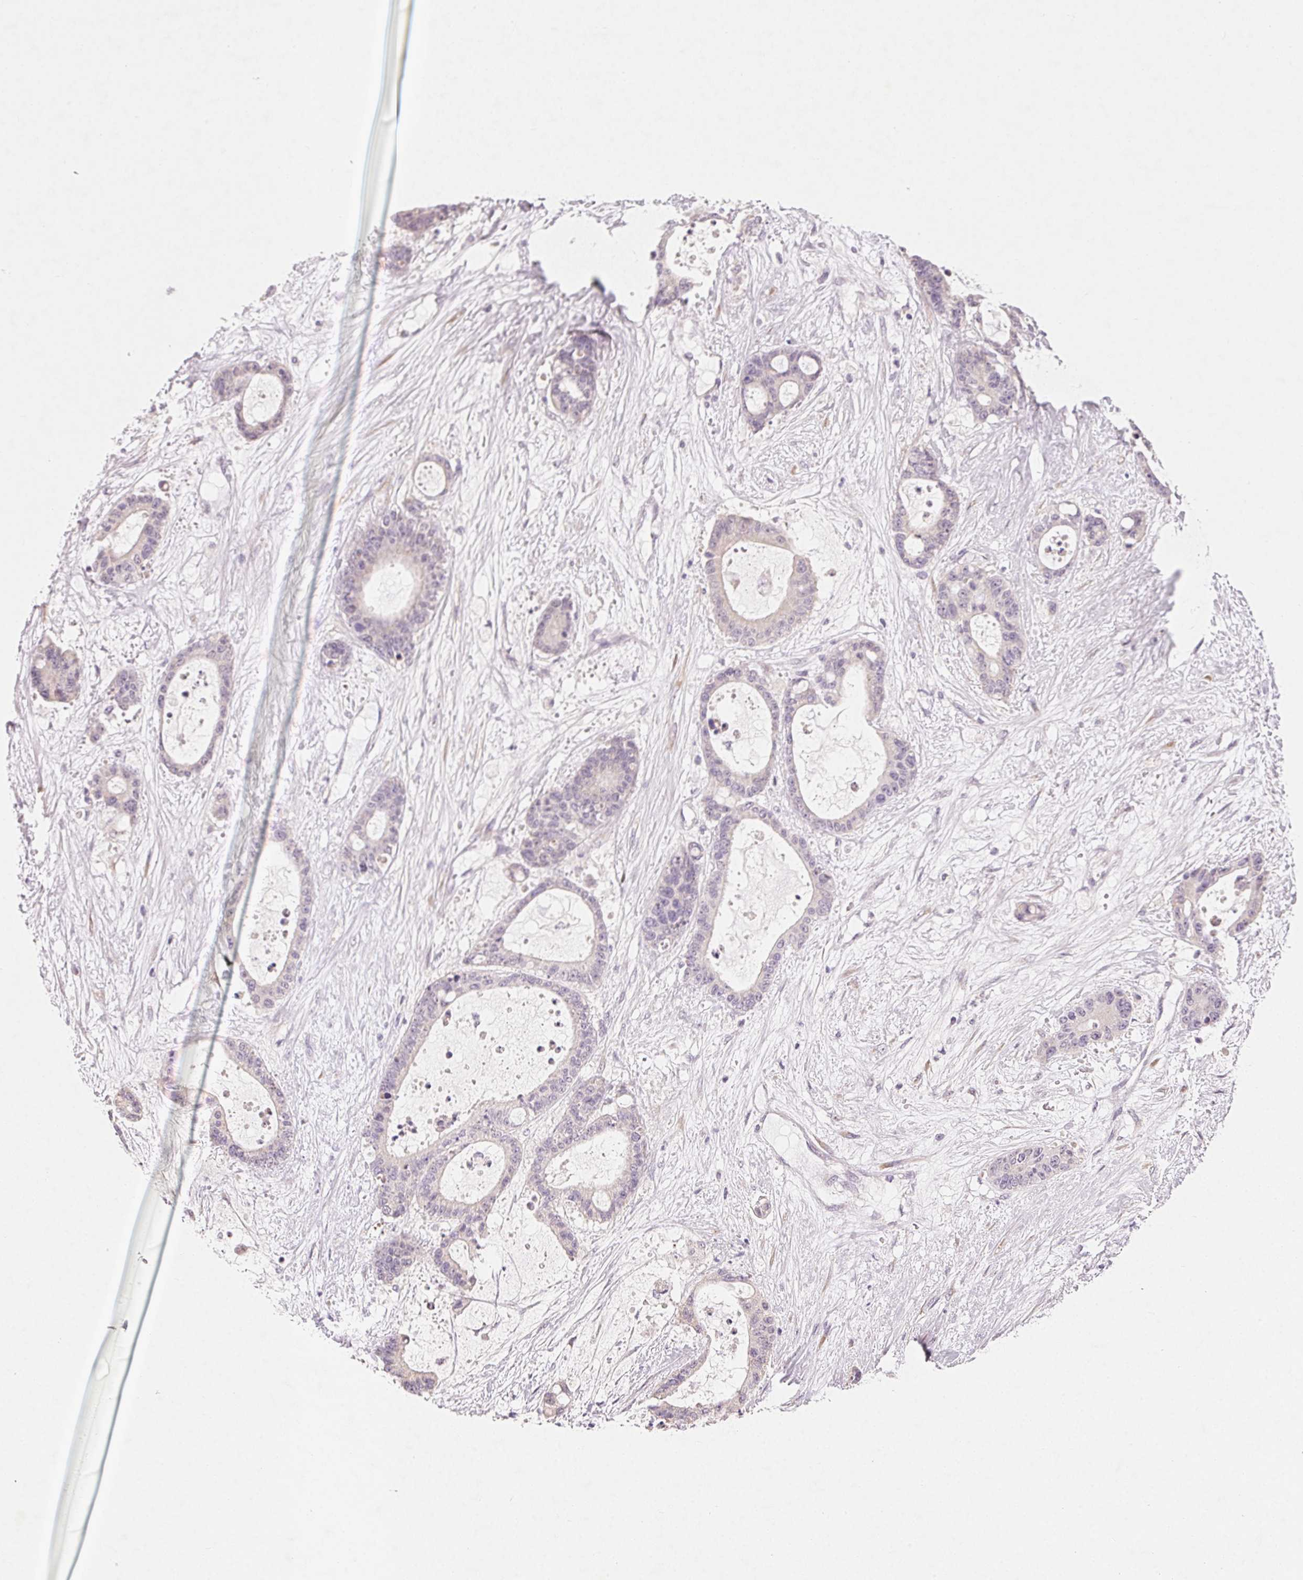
{"staining": {"intensity": "negative", "quantity": "none", "location": "none"}, "tissue": "liver cancer", "cell_type": "Tumor cells", "image_type": "cancer", "snomed": [{"axis": "morphology", "description": "Normal tissue, NOS"}, {"axis": "morphology", "description": "Cholangiocarcinoma"}, {"axis": "topography", "description": "Liver"}, {"axis": "topography", "description": "Peripheral nerve tissue"}], "caption": "Immunohistochemical staining of human liver cancer demonstrates no significant staining in tumor cells.", "gene": "MYBL1", "patient": {"sex": "female", "age": 73}}